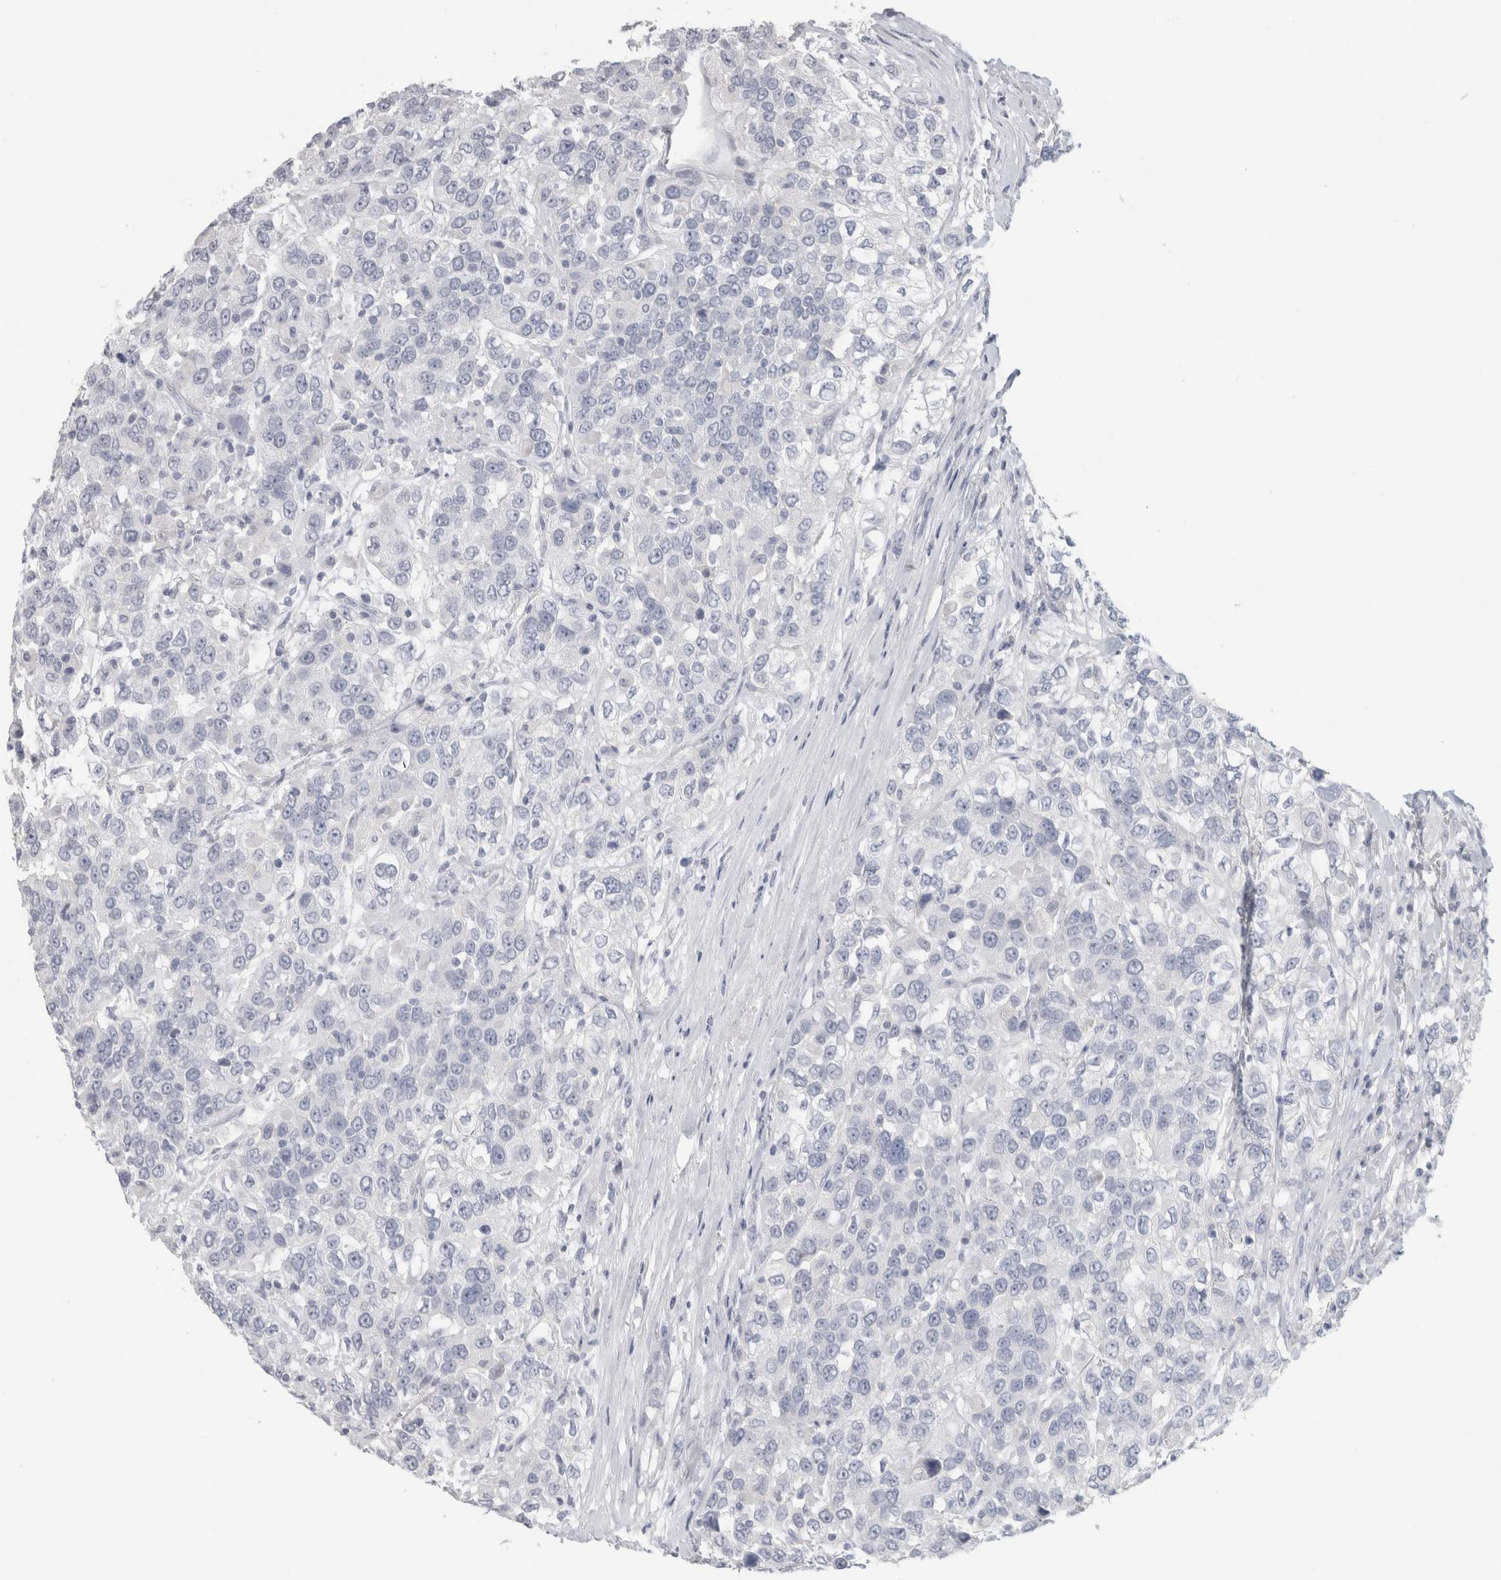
{"staining": {"intensity": "negative", "quantity": "none", "location": "none"}, "tissue": "urothelial cancer", "cell_type": "Tumor cells", "image_type": "cancer", "snomed": [{"axis": "morphology", "description": "Urothelial carcinoma, High grade"}, {"axis": "topography", "description": "Urinary bladder"}], "caption": "Immunohistochemistry photomicrograph of high-grade urothelial carcinoma stained for a protein (brown), which demonstrates no staining in tumor cells.", "gene": "SLC6A1", "patient": {"sex": "female", "age": 80}}